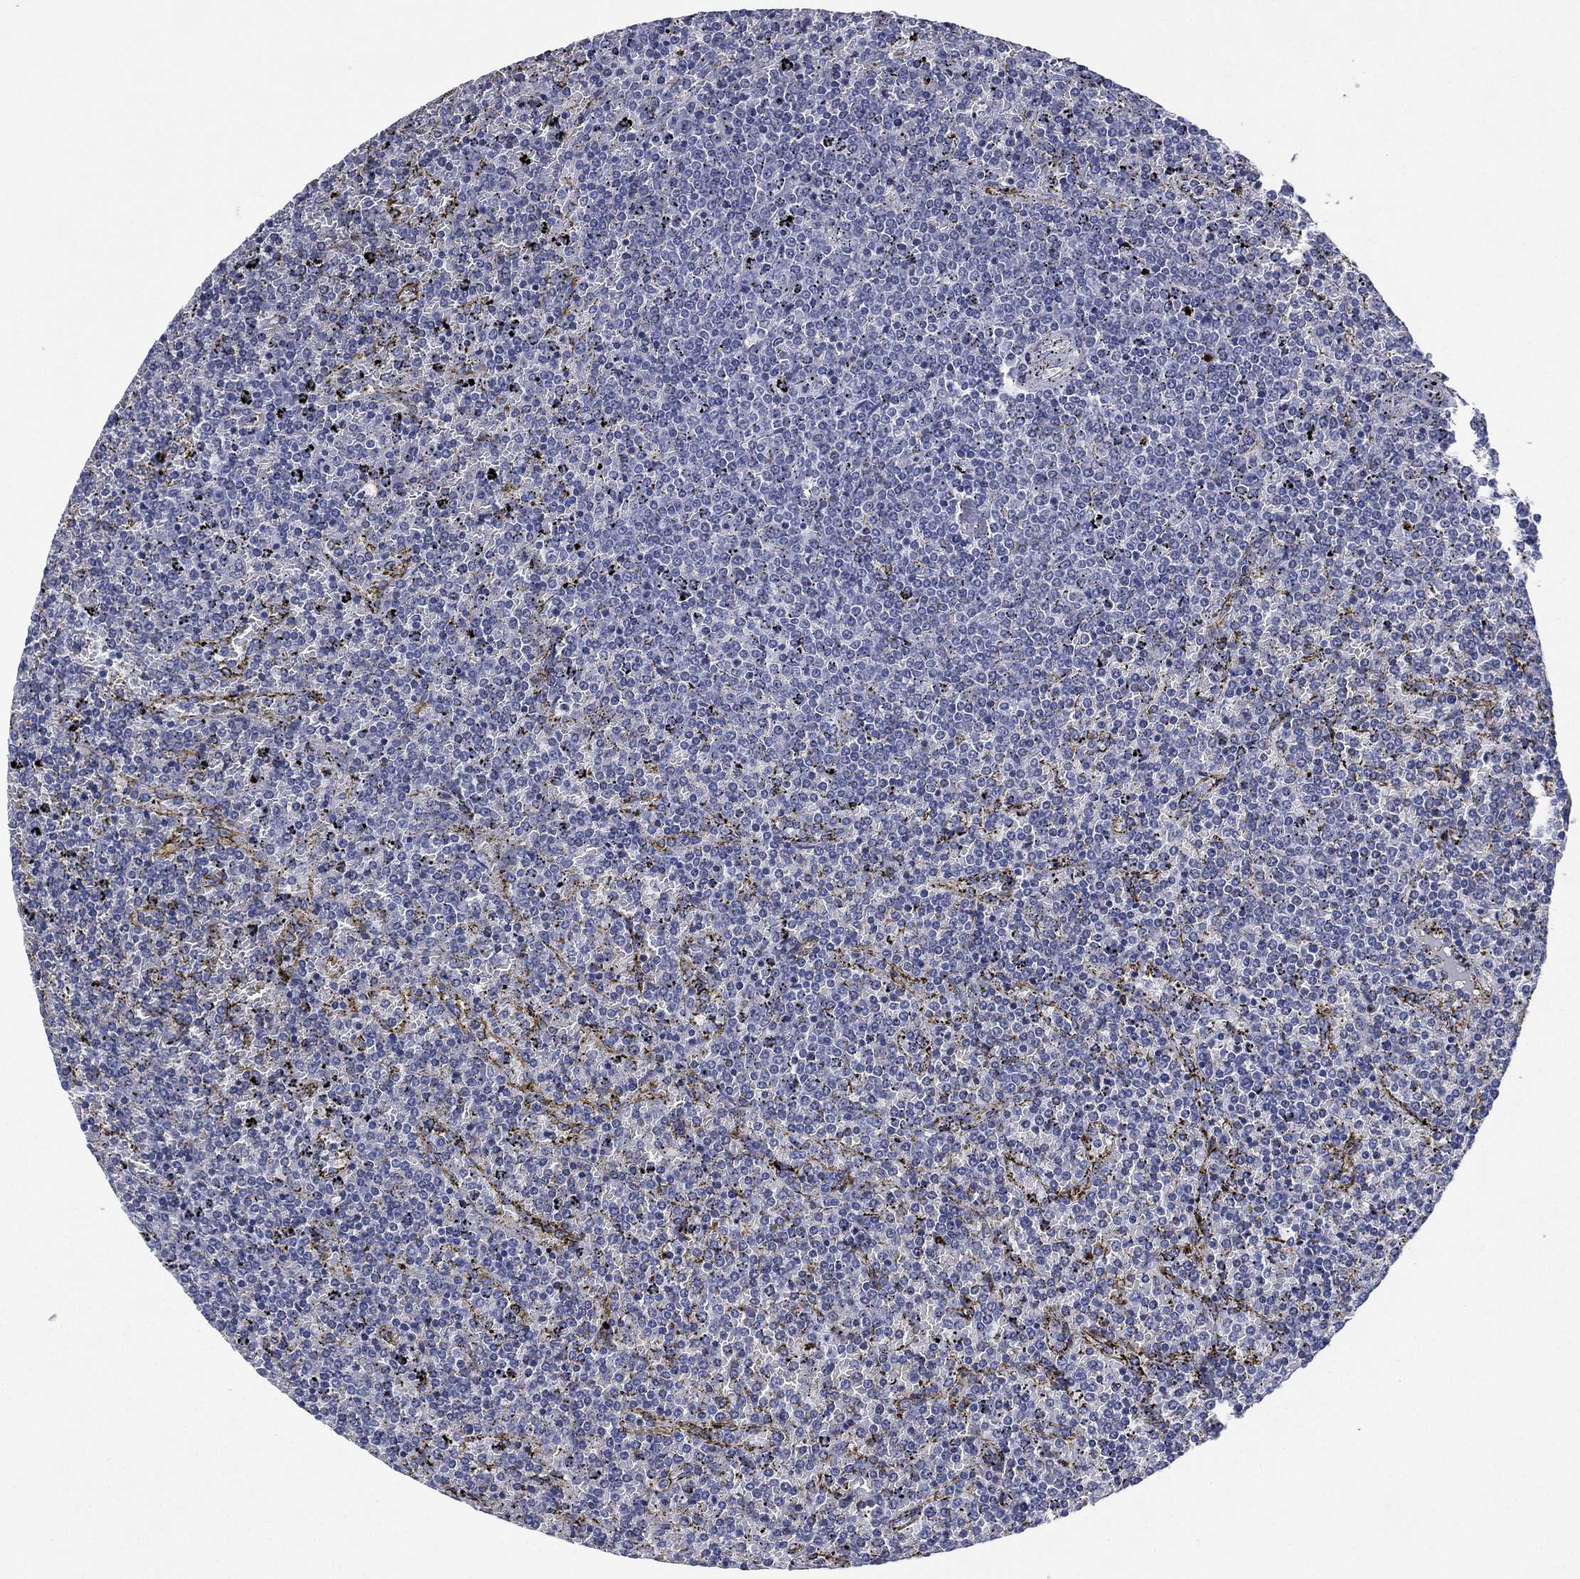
{"staining": {"intensity": "negative", "quantity": "none", "location": "none"}, "tissue": "lymphoma", "cell_type": "Tumor cells", "image_type": "cancer", "snomed": [{"axis": "morphology", "description": "Malignant lymphoma, non-Hodgkin's type, Low grade"}, {"axis": "topography", "description": "Spleen"}], "caption": "The image displays no staining of tumor cells in low-grade malignant lymphoma, non-Hodgkin's type. The staining is performed using DAB brown chromogen with nuclei counter-stained in using hematoxylin.", "gene": "KRT35", "patient": {"sex": "female", "age": 77}}